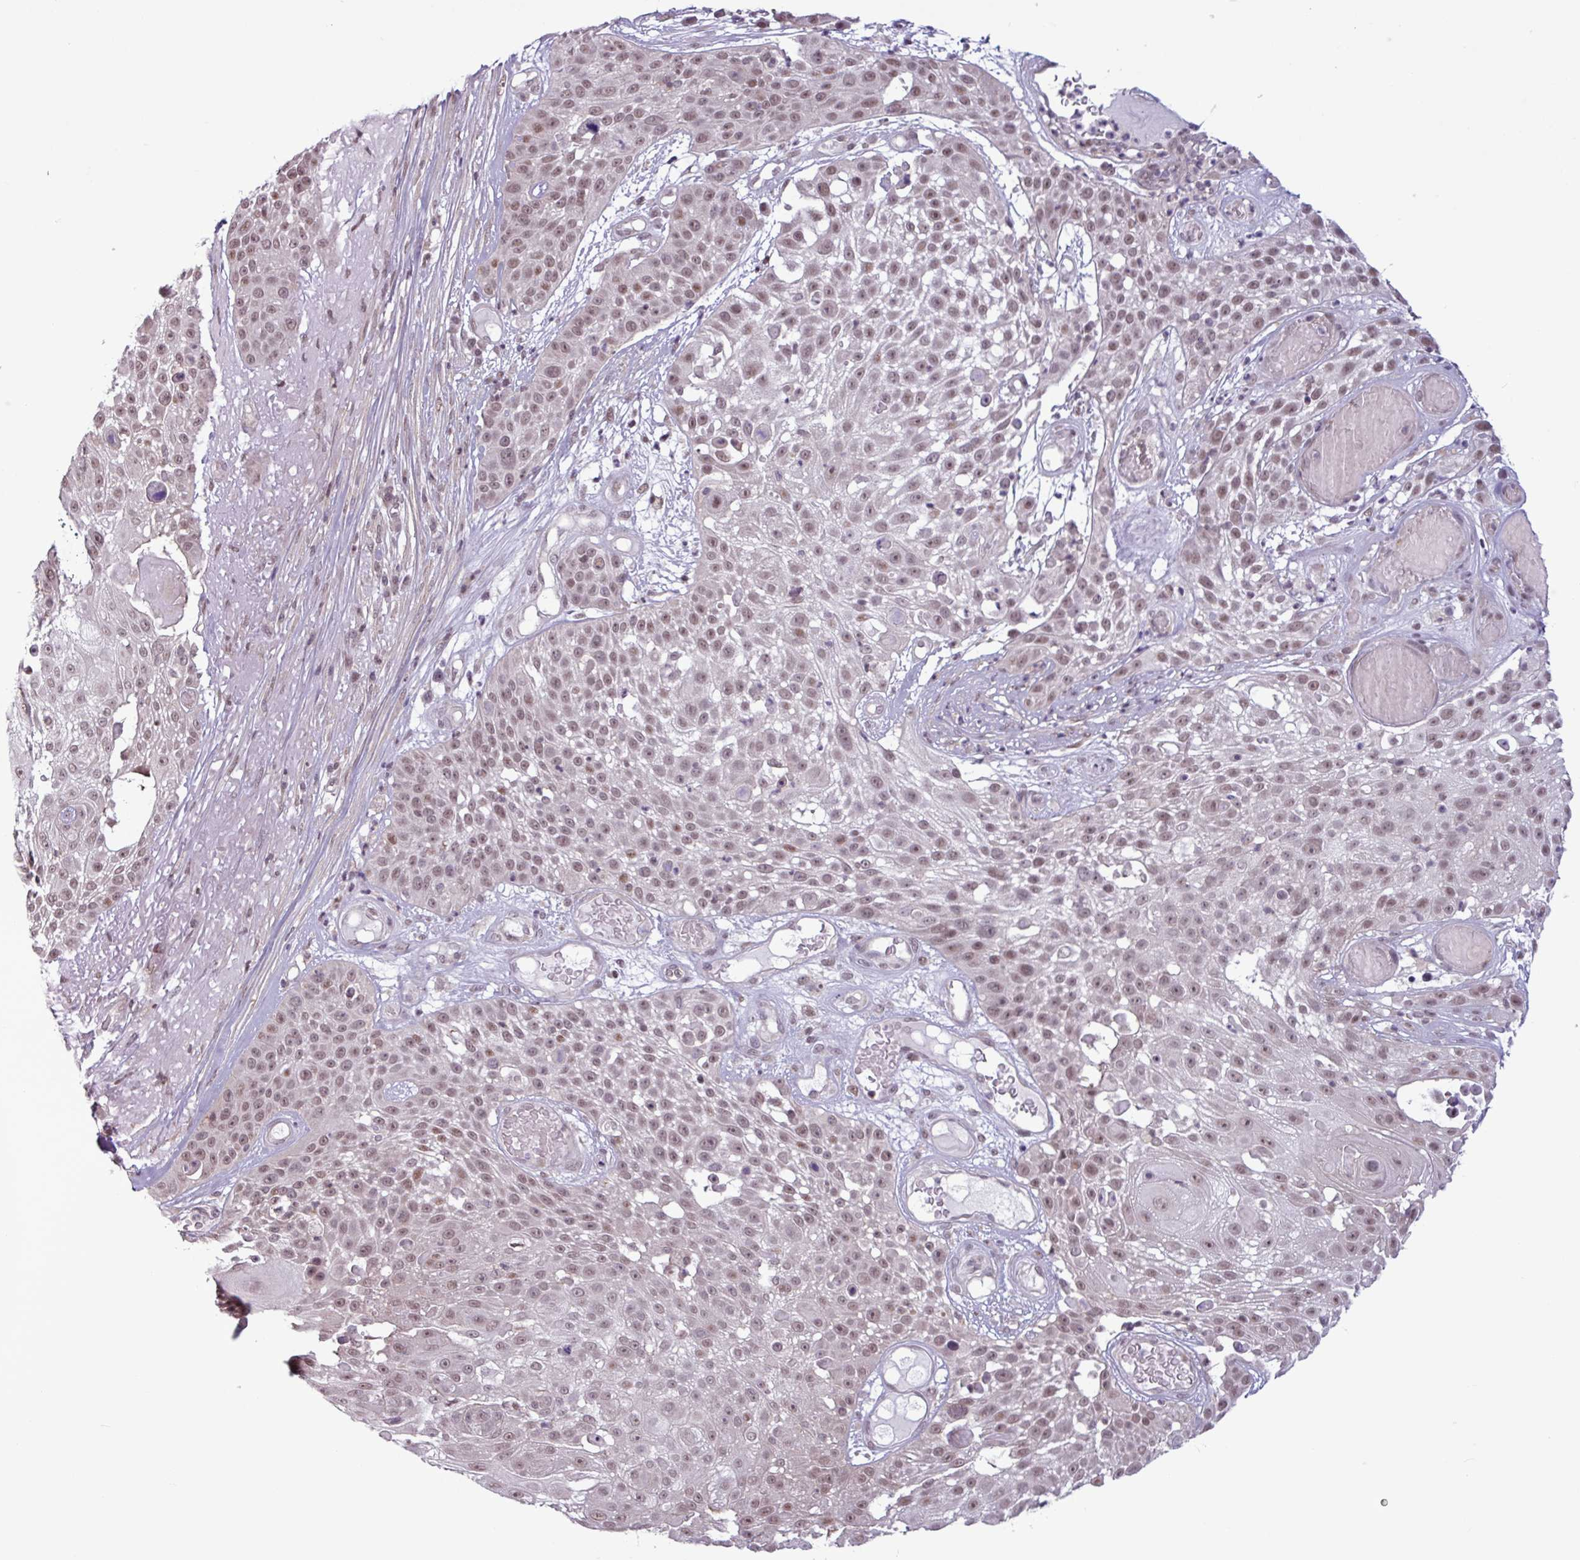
{"staining": {"intensity": "moderate", "quantity": ">75%", "location": "nuclear"}, "tissue": "skin cancer", "cell_type": "Tumor cells", "image_type": "cancer", "snomed": [{"axis": "morphology", "description": "Squamous cell carcinoma, NOS"}, {"axis": "topography", "description": "Skin"}], "caption": "Protein analysis of skin cancer (squamous cell carcinoma) tissue reveals moderate nuclear staining in about >75% of tumor cells.", "gene": "NOTCH2", "patient": {"sex": "female", "age": 86}}